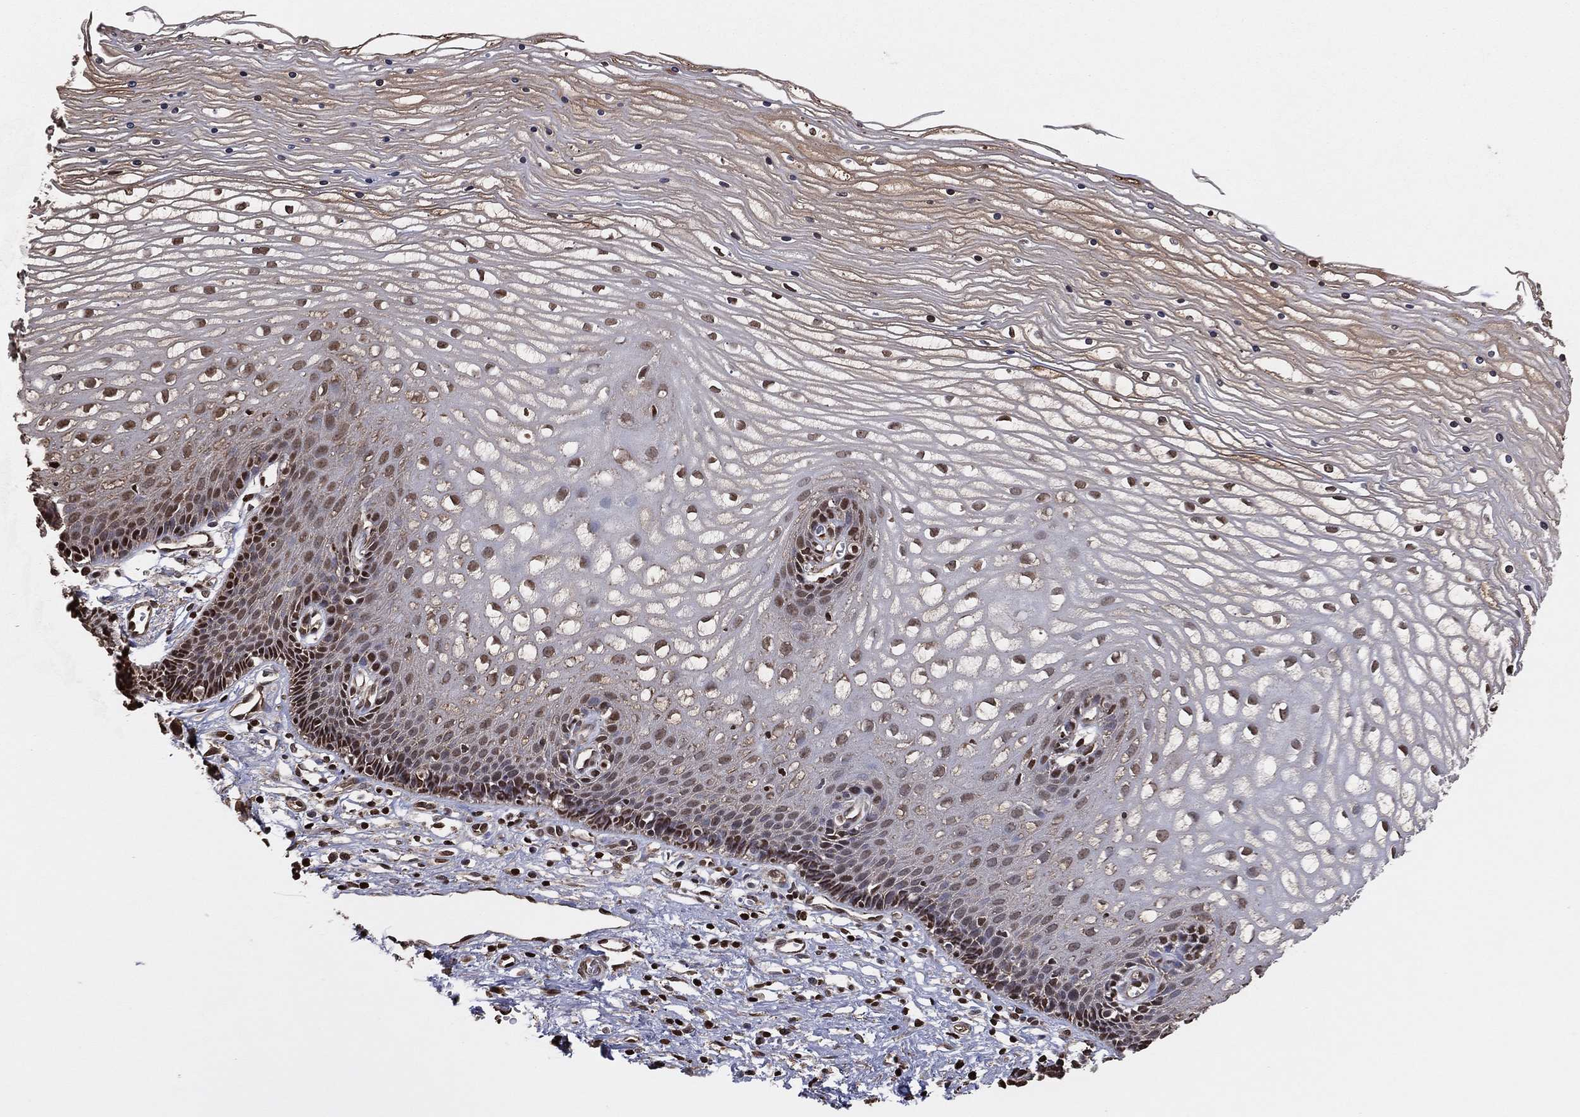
{"staining": {"intensity": "moderate", "quantity": "25%-75%", "location": "nuclear"}, "tissue": "cervix", "cell_type": "Glandular cells", "image_type": "normal", "snomed": [{"axis": "morphology", "description": "Normal tissue, NOS"}, {"axis": "topography", "description": "Cervix"}], "caption": "Human cervix stained with a brown dye reveals moderate nuclear positive expression in approximately 25%-75% of glandular cells.", "gene": "GAPDH", "patient": {"sex": "female", "age": 35}}